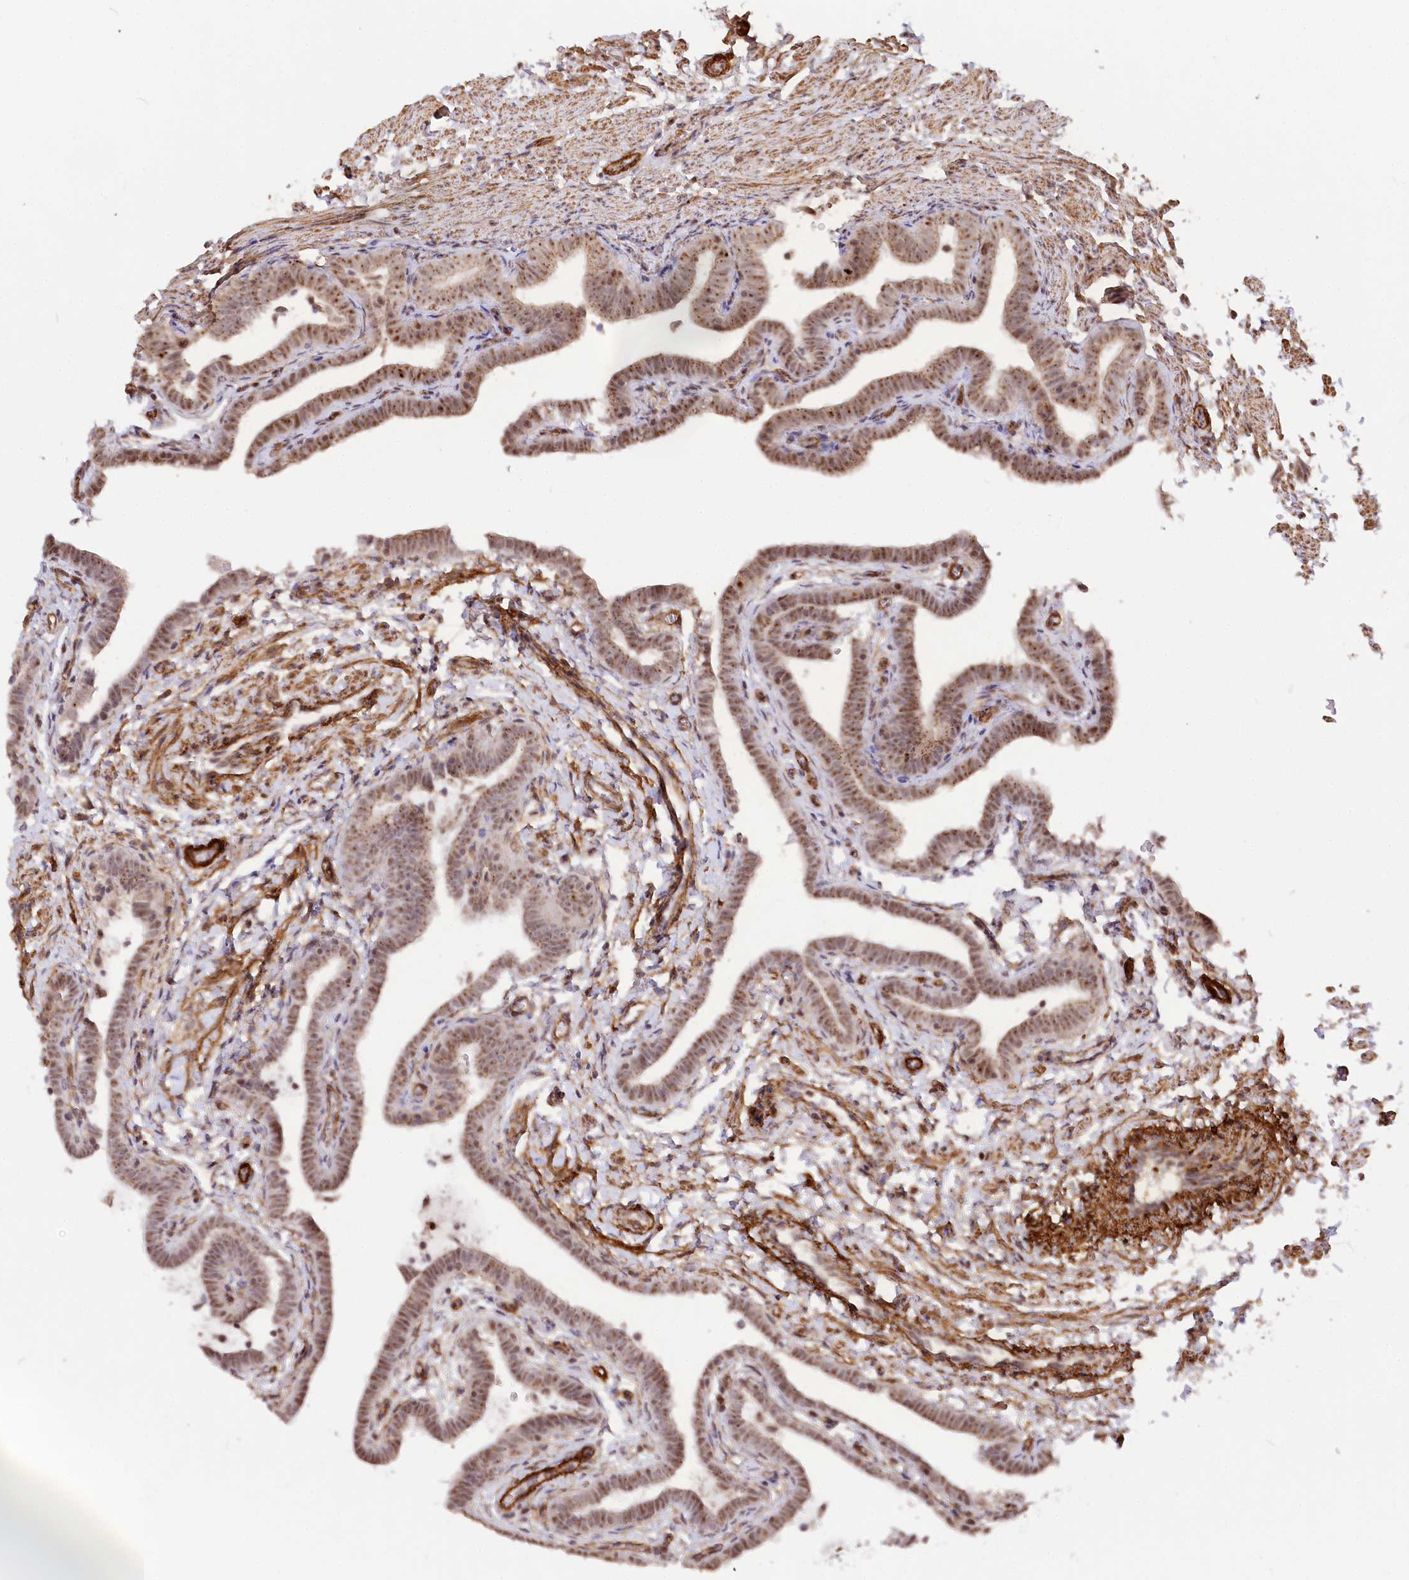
{"staining": {"intensity": "moderate", "quantity": ">75%", "location": "cytoplasmic/membranous,nuclear"}, "tissue": "fallopian tube", "cell_type": "Glandular cells", "image_type": "normal", "snomed": [{"axis": "morphology", "description": "Normal tissue, NOS"}, {"axis": "topography", "description": "Fallopian tube"}], "caption": "DAB immunohistochemical staining of unremarkable human fallopian tube shows moderate cytoplasmic/membranous,nuclear protein staining in approximately >75% of glandular cells.", "gene": "GNL3L", "patient": {"sex": "female", "age": 36}}